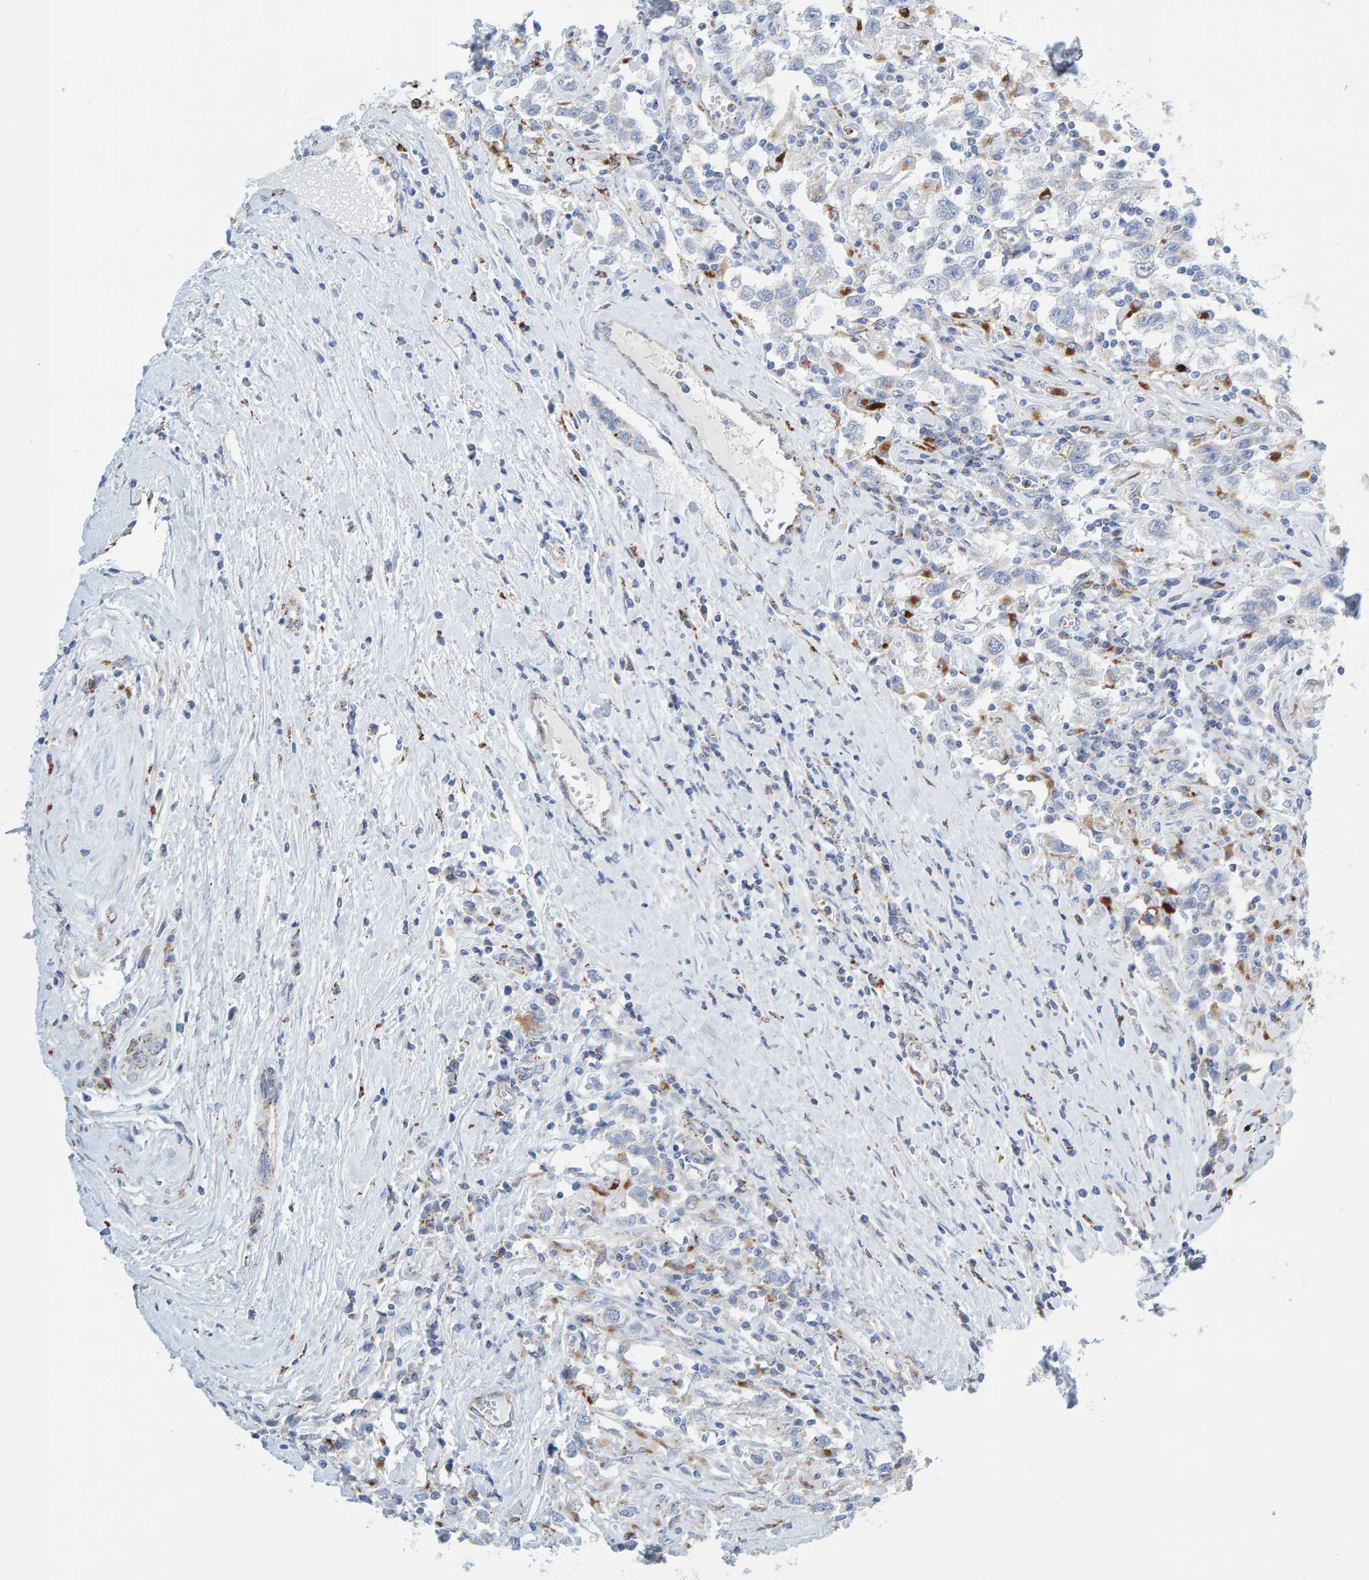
{"staining": {"intensity": "negative", "quantity": "none", "location": "none"}, "tissue": "testis cancer", "cell_type": "Tumor cells", "image_type": "cancer", "snomed": [{"axis": "morphology", "description": "Seminoma, NOS"}, {"axis": "topography", "description": "Testis"}], "caption": "Immunohistochemistry (IHC) image of neoplastic tissue: human seminoma (testis) stained with DAB shows no significant protein expression in tumor cells.", "gene": "BIN3", "patient": {"sex": "male", "age": 41}}